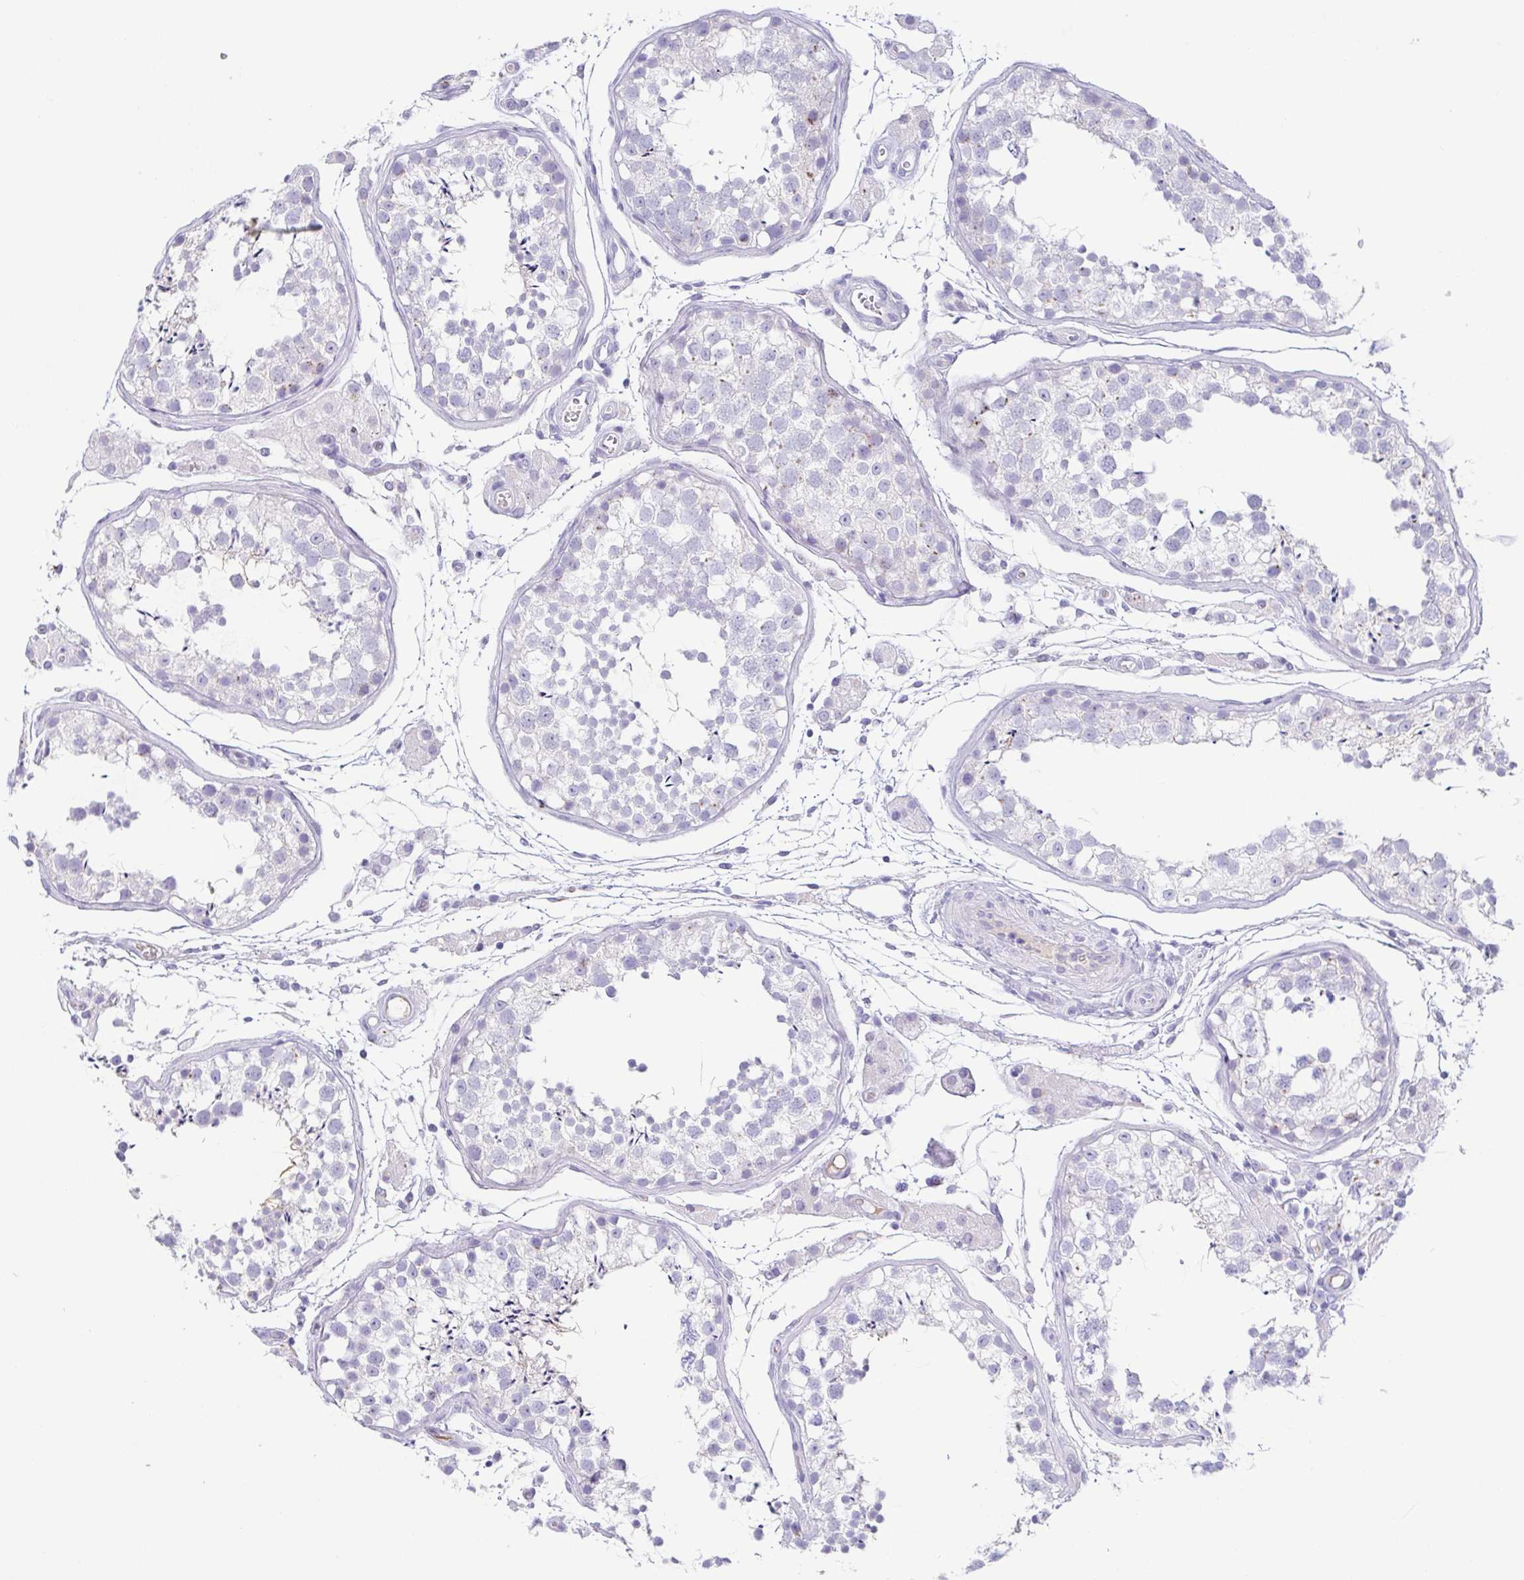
{"staining": {"intensity": "negative", "quantity": "none", "location": "none"}, "tissue": "testis", "cell_type": "Cells in seminiferous ducts", "image_type": "normal", "snomed": [{"axis": "morphology", "description": "Normal tissue, NOS"}, {"axis": "morphology", "description": "Seminoma, NOS"}, {"axis": "topography", "description": "Testis"}], "caption": "This is a photomicrograph of IHC staining of unremarkable testis, which shows no staining in cells in seminiferous ducts. Brightfield microscopy of immunohistochemistry (IHC) stained with DAB (brown) and hematoxylin (blue), captured at high magnification.", "gene": "LDLRAD1", "patient": {"sex": "male", "age": 29}}